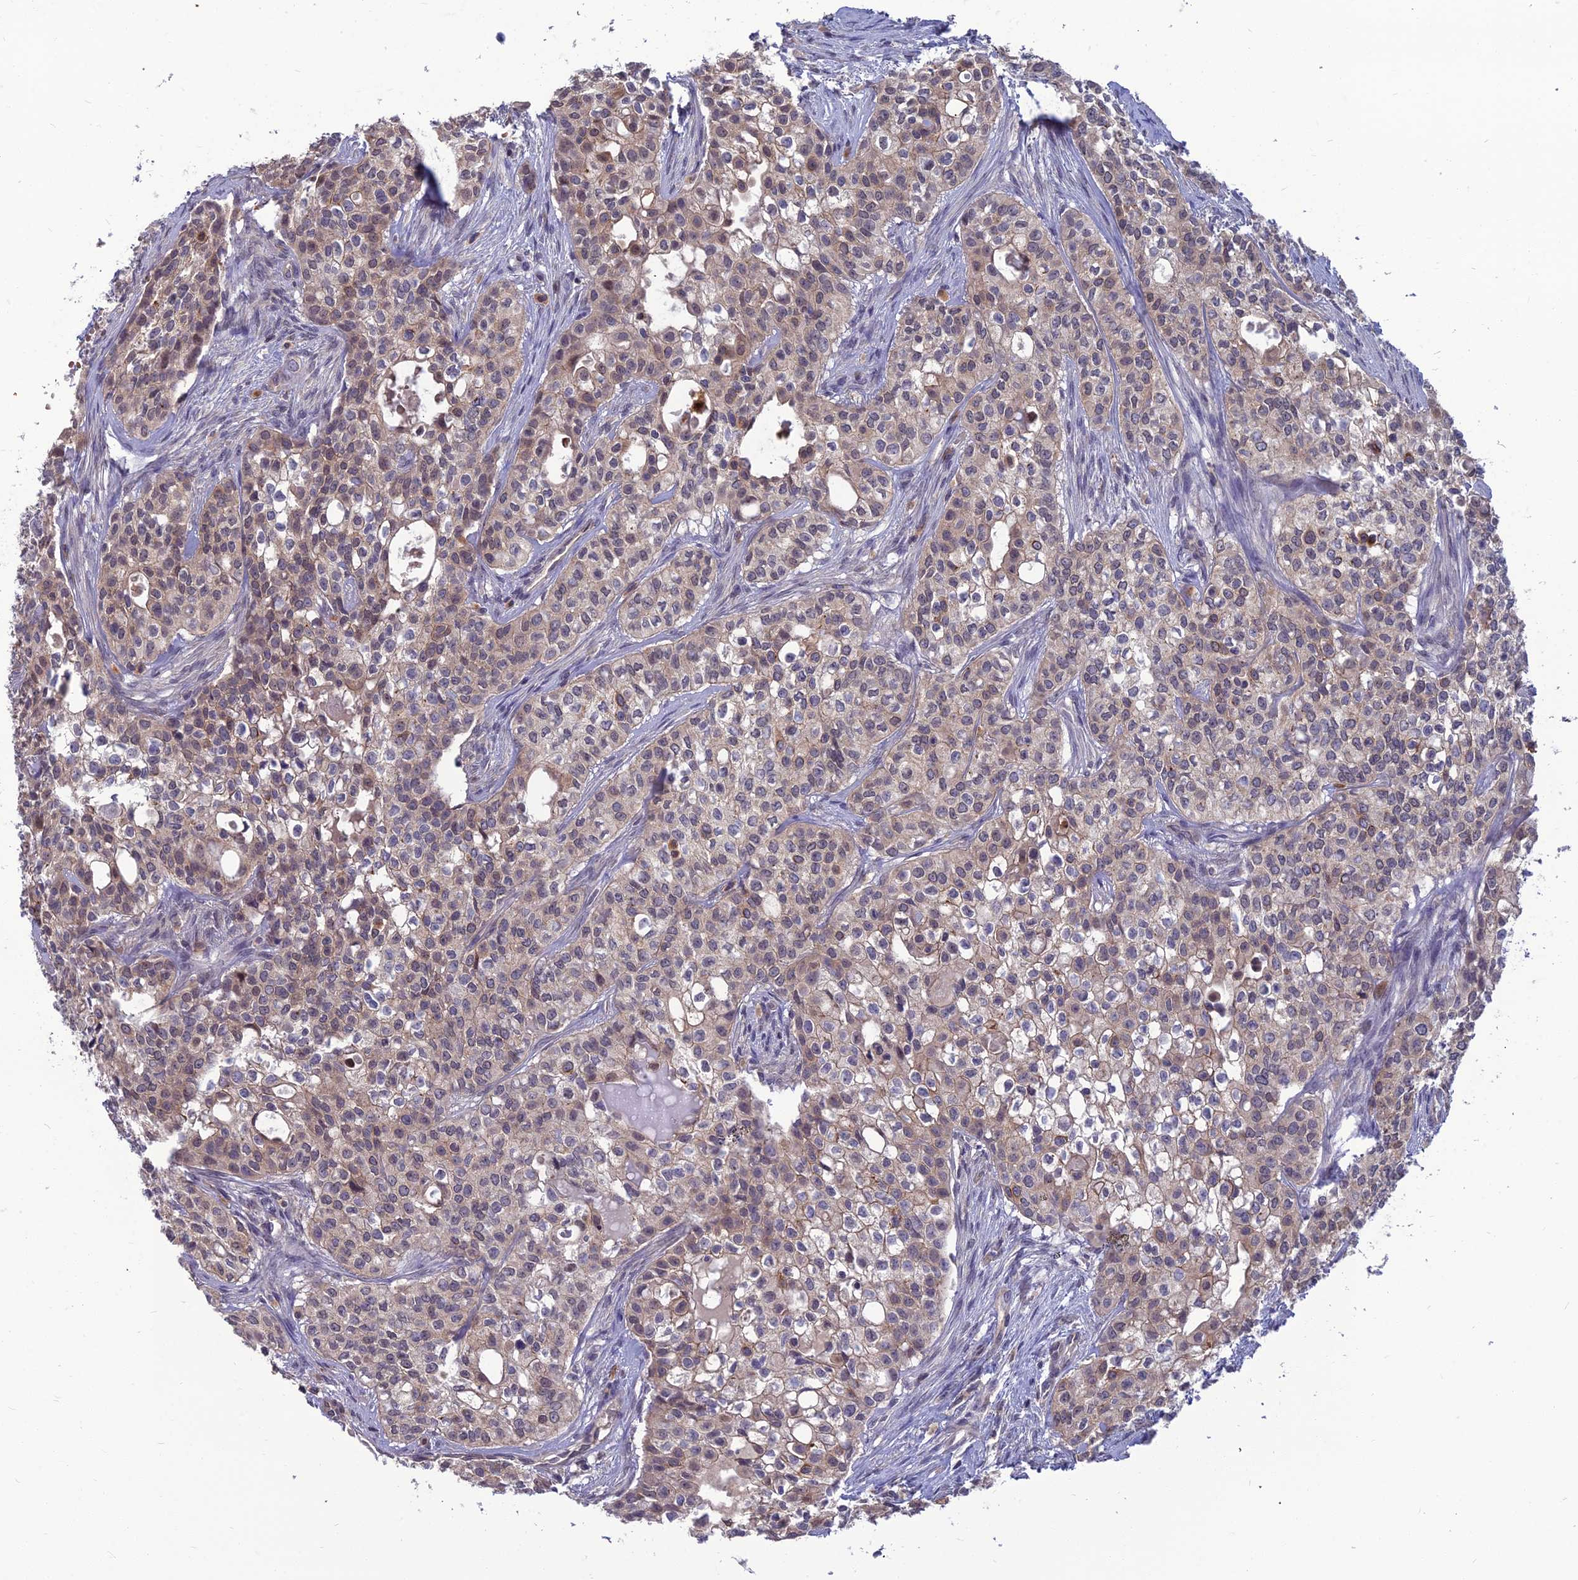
{"staining": {"intensity": "weak", "quantity": "25%-75%", "location": "cytoplasmic/membranous,nuclear"}, "tissue": "head and neck cancer", "cell_type": "Tumor cells", "image_type": "cancer", "snomed": [{"axis": "morphology", "description": "Adenocarcinoma, NOS"}, {"axis": "topography", "description": "Head-Neck"}], "caption": "Adenocarcinoma (head and neck) was stained to show a protein in brown. There is low levels of weak cytoplasmic/membranous and nuclear positivity in about 25%-75% of tumor cells.", "gene": "OPA3", "patient": {"sex": "male", "age": 81}}